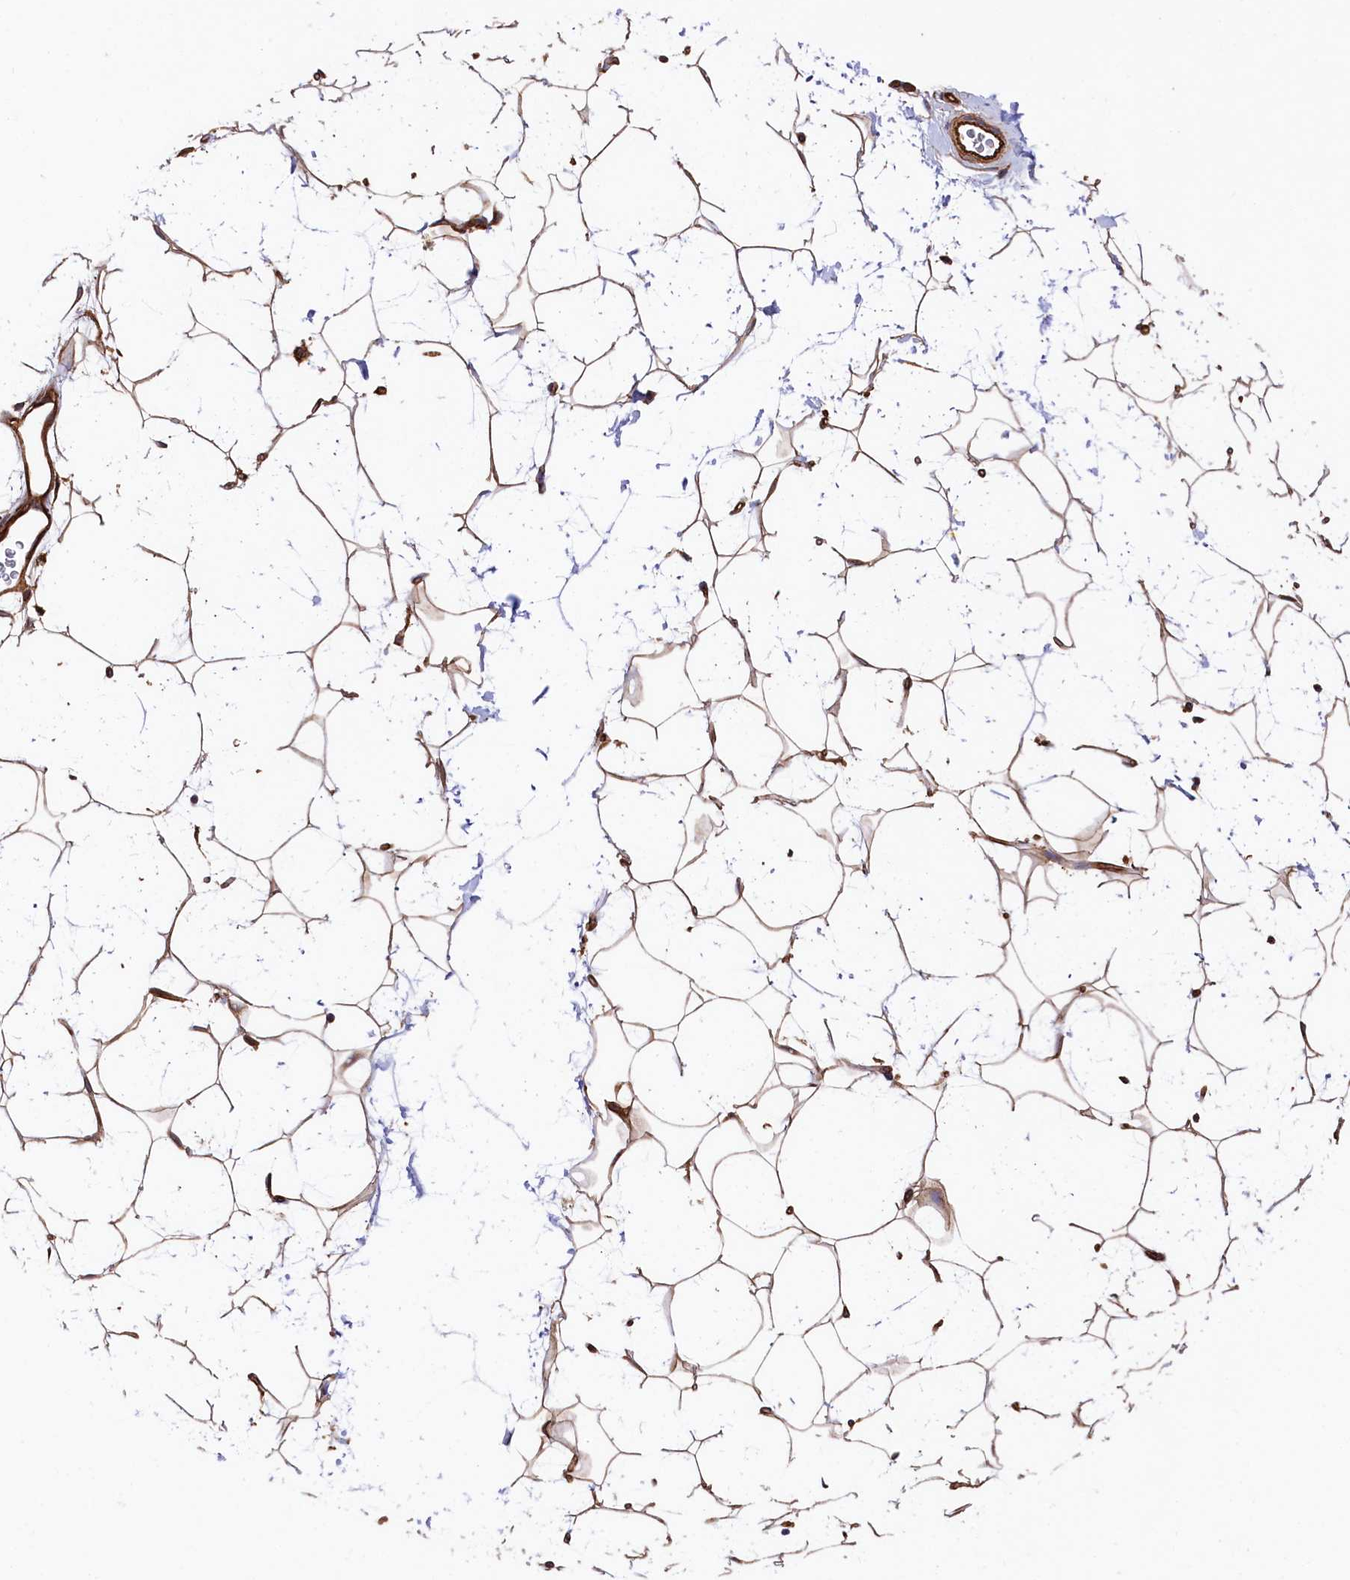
{"staining": {"intensity": "moderate", "quantity": ">75%", "location": "cytoplasmic/membranous"}, "tissue": "adipose tissue", "cell_type": "Adipocytes", "image_type": "normal", "snomed": [{"axis": "morphology", "description": "Normal tissue, NOS"}, {"axis": "topography", "description": "Breast"}], "caption": "Immunohistochemistry micrograph of benign adipose tissue: adipose tissue stained using IHC shows medium levels of moderate protein expression localized specifically in the cytoplasmic/membranous of adipocytes, appearing as a cytoplasmic/membranous brown color.", "gene": "TNKS1BP1", "patient": {"sex": "female", "age": 26}}